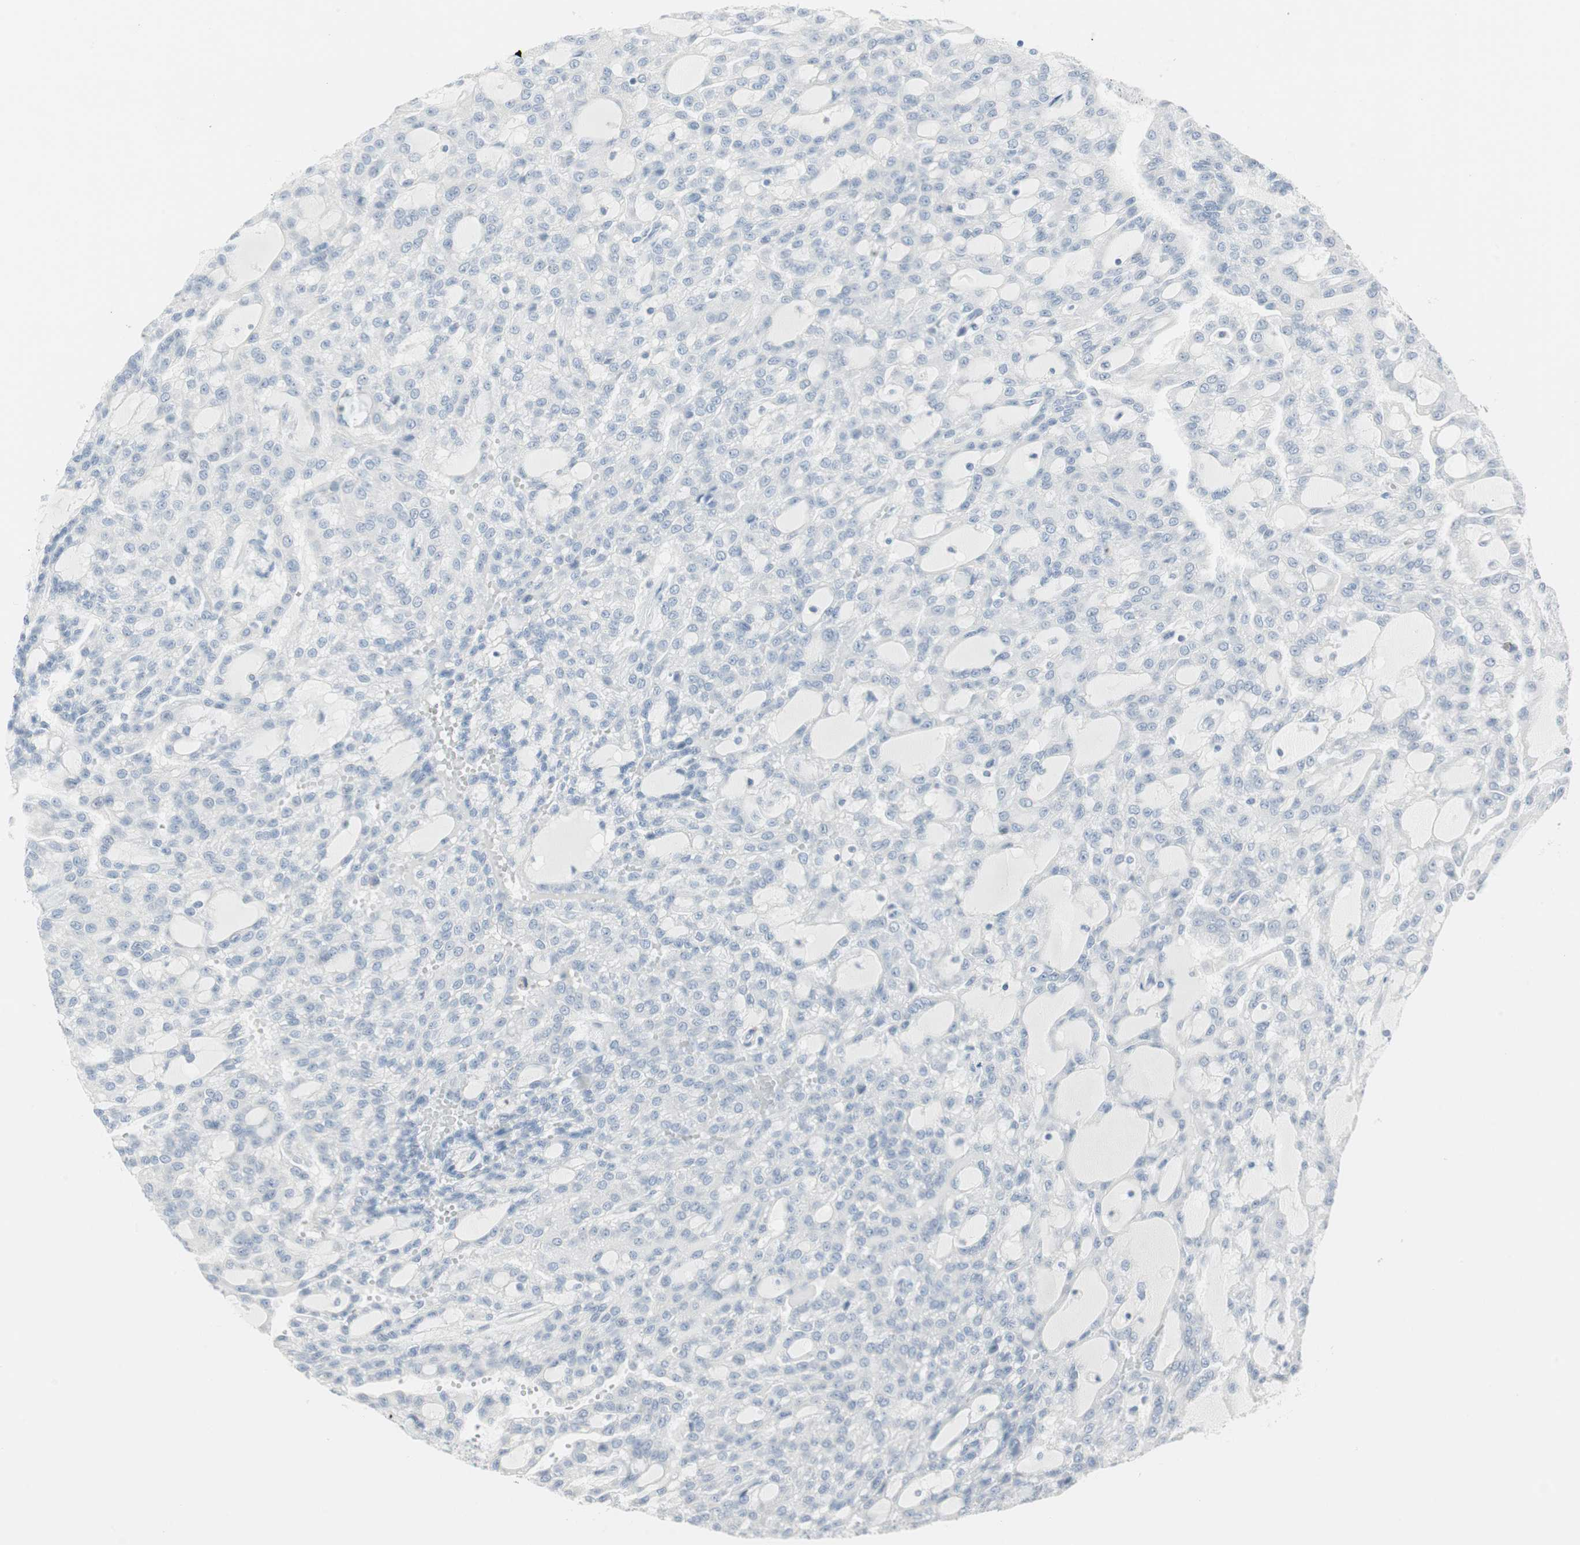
{"staining": {"intensity": "negative", "quantity": "none", "location": "none"}, "tissue": "renal cancer", "cell_type": "Tumor cells", "image_type": "cancer", "snomed": [{"axis": "morphology", "description": "Adenocarcinoma, NOS"}, {"axis": "topography", "description": "Kidney"}], "caption": "This is a photomicrograph of immunohistochemistry staining of renal adenocarcinoma, which shows no staining in tumor cells. (Brightfield microscopy of DAB (3,3'-diaminobenzidine) immunohistochemistry at high magnification).", "gene": "MLLT10", "patient": {"sex": "male", "age": 63}}